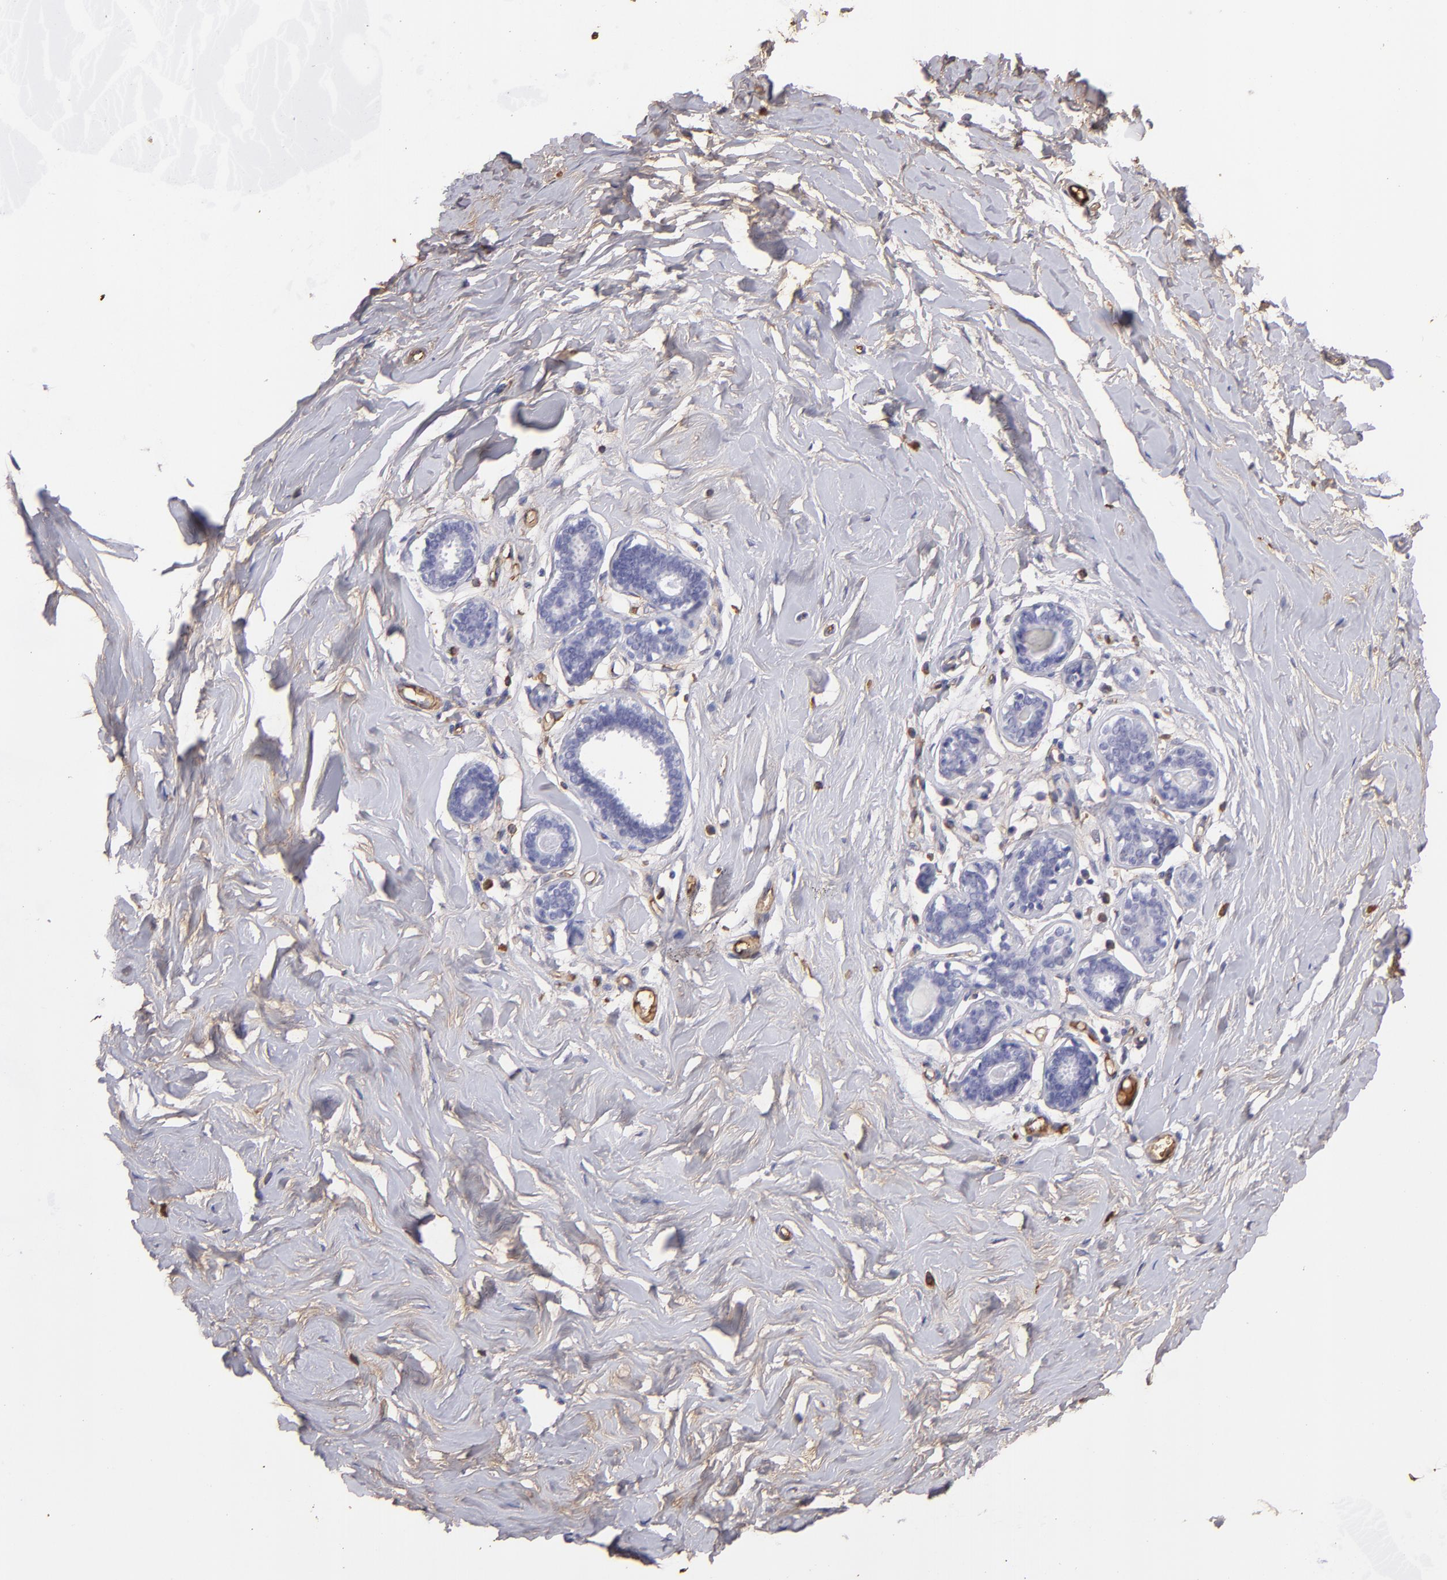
{"staining": {"intensity": "negative", "quantity": "none", "location": "none"}, "tissue": "breast", "cell_type": "Adipocytes", "image_type": "normal", "snomed": [{"axis": "morphology", "description": "Normal tissue, NOS"}, {"axis": "topography", "description": "Breast"}], "caption": "This is a photomicrograph of immunohistochemistry (IHC) staining of normal breast, which shows no positivity in adipocytes.", "gene": "FGB", "patient": {"sex": "female", "age": 23}}